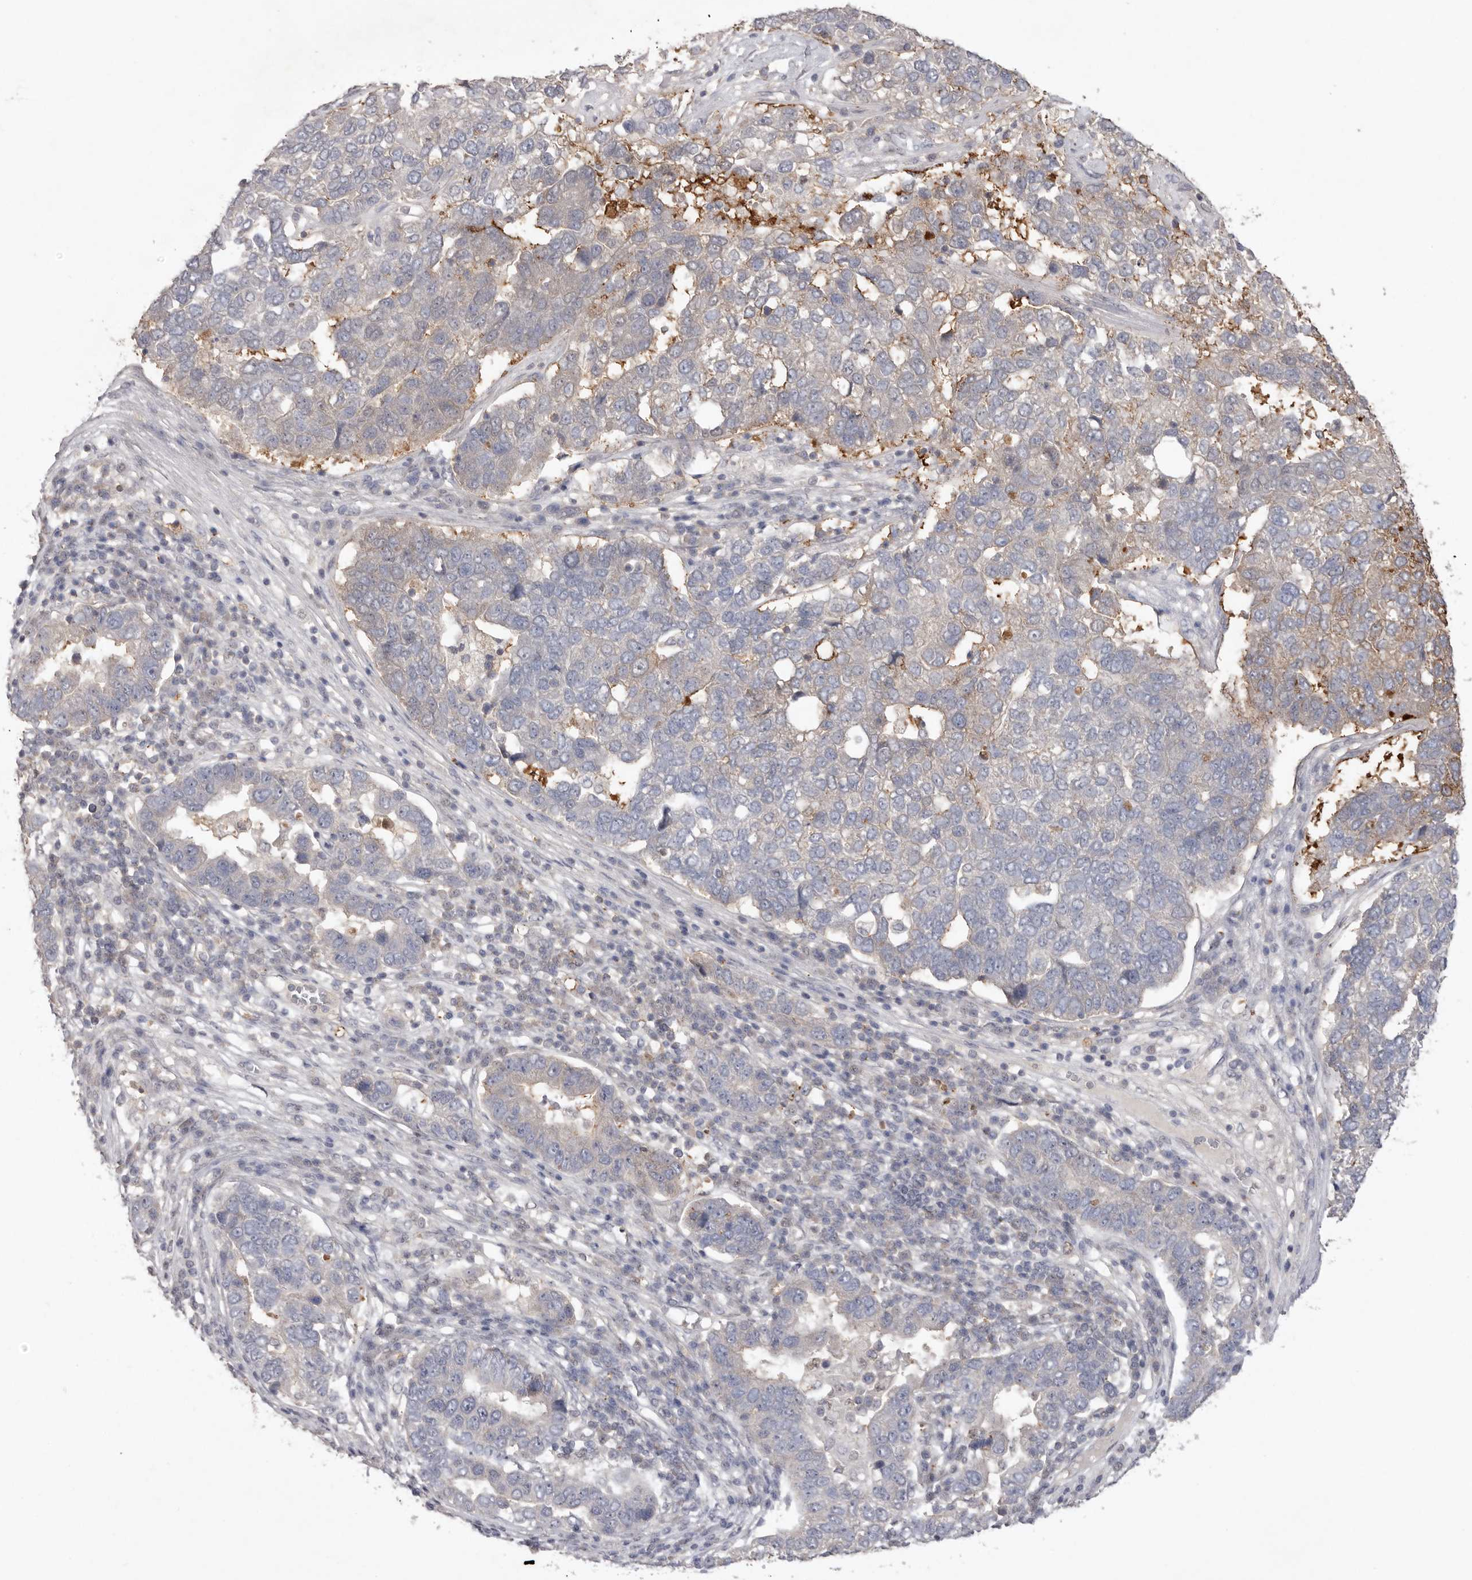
{"staining": {"intensity": "weak", "quantity": "<25%", "location": "cytoplasmic/membranous"}, "tissue": "pancreatic cancer", "cell_type": "Tumor cells", "image_type": "cancer", "snomed": [{"axis": "morphology", "description": "Adenocarcinoma, NOS"}, {"axis": "topography", "description": "Pancreas"}], "caption": "High power microscopy image of an IHC photomicrograph of adenocarcinoma (pancreatic), revealing no significant positivity in tumor cells.", "gene": "TADA1", "patient": {"sex": "female", "age": 61}}